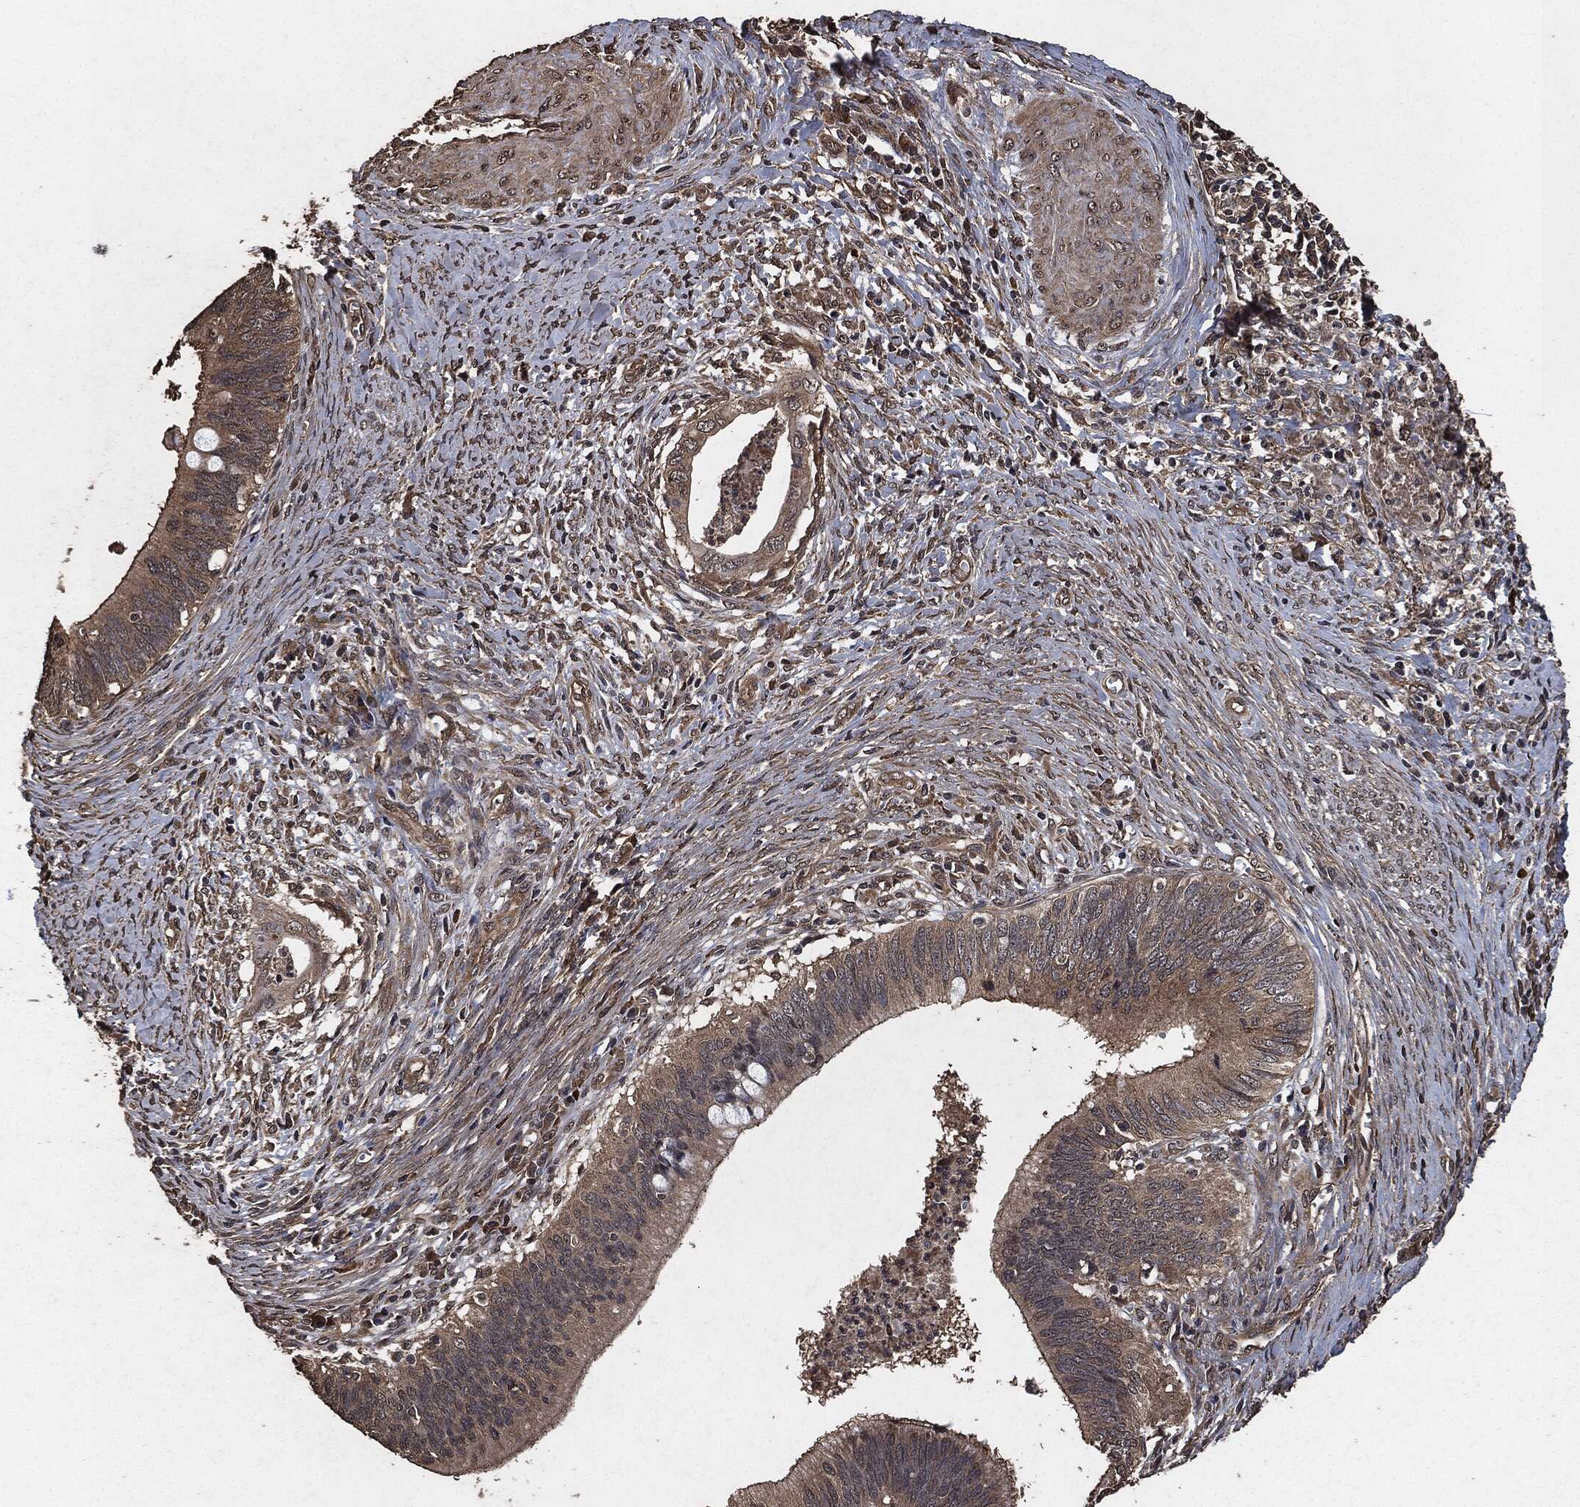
{"staining": {"intensity": "moderate", "quantity": "25%-75%", "location": "cytoplasmic/membranous"}, "tissue": "cervical cancer", "cell_type": "Tumor cells", "image_type": "cancer", "snomed": [{"axis": "morphology", "description": "Adenocarcinoma, NOS"}, {"axis": "topography", "description": "Cervix"}], "caption": "DAB (3,3'-diaminobenzidine) immunohistochemical staining of human cervical cancer (adenocarcinoma) reveals moderate cytoplasmic/membranous protein staining in approximately 25%-75% of tumor cells.", "gene": "AKT1S1", "patient": {"sex": "female", "age": 42}}